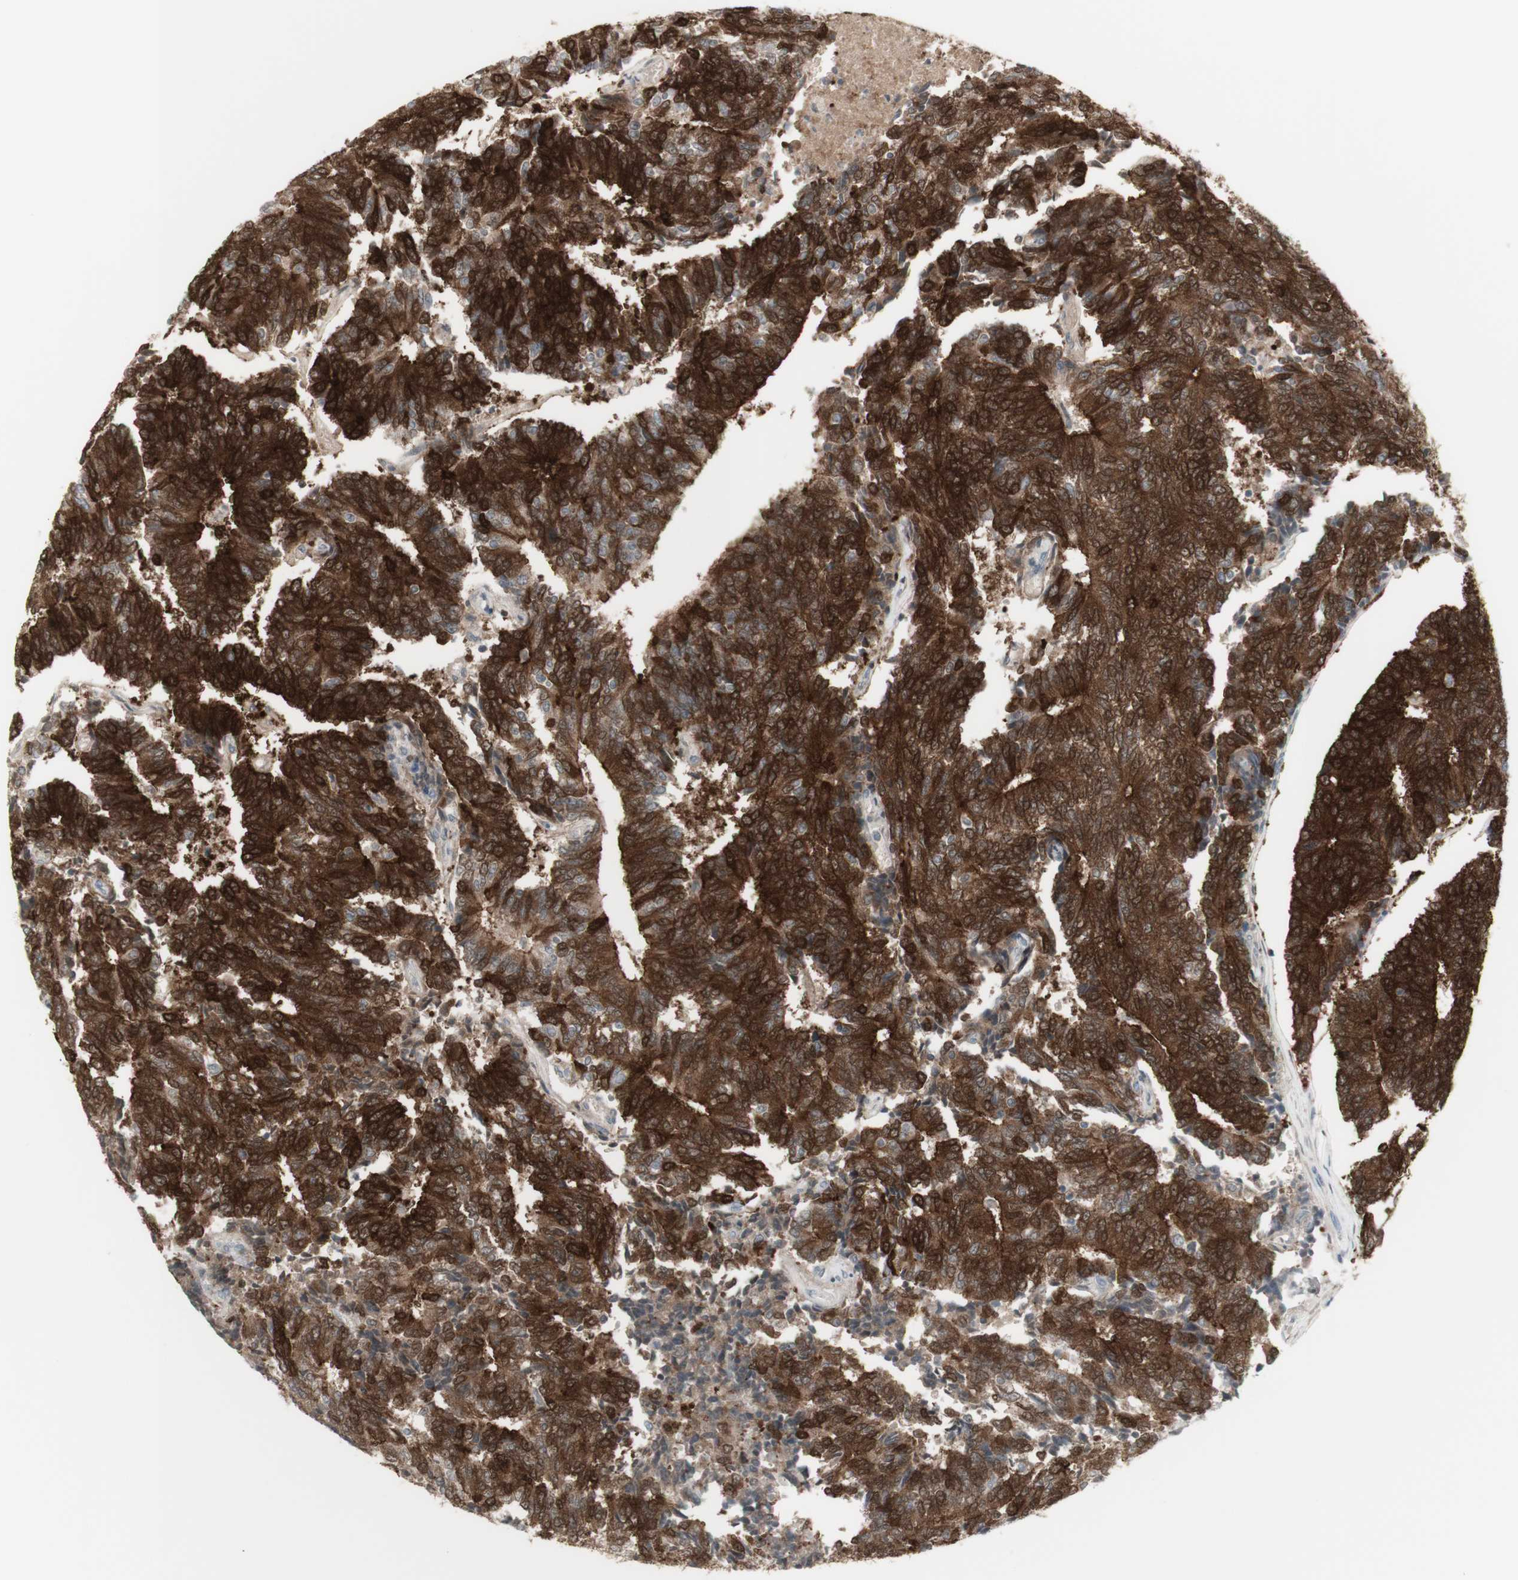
{"staining": {"intensity": "strong", "quantity": ">75%", "location": "cytoplasmic/membranous"}, "tissue": "prostate cancer", "cell_type": "Tumor cells", "image_type": "cancer", "snomed": [{"axis": "morphology", "description": "Normal tissue, NOS"}, {"axis": "morphology", "description": "Adenocarcinoma, High grade"}, {"axis": "topography", "description": "Prostate"}, {"axis": "topography", "description": "Seminal veicle"}], "caption": "The immunohistochemical stain highlights strong cytoplasmic/membranous staining in tumor cells of prostate cancer (adenocarcinoma (high-grade)) tissue. (DAB (3,3'-diaminobenzidine) IHC with brightfield microscopy, high magnification).", "gene": "C1orf116", "patient": {"sex": "male", "age": 55}}